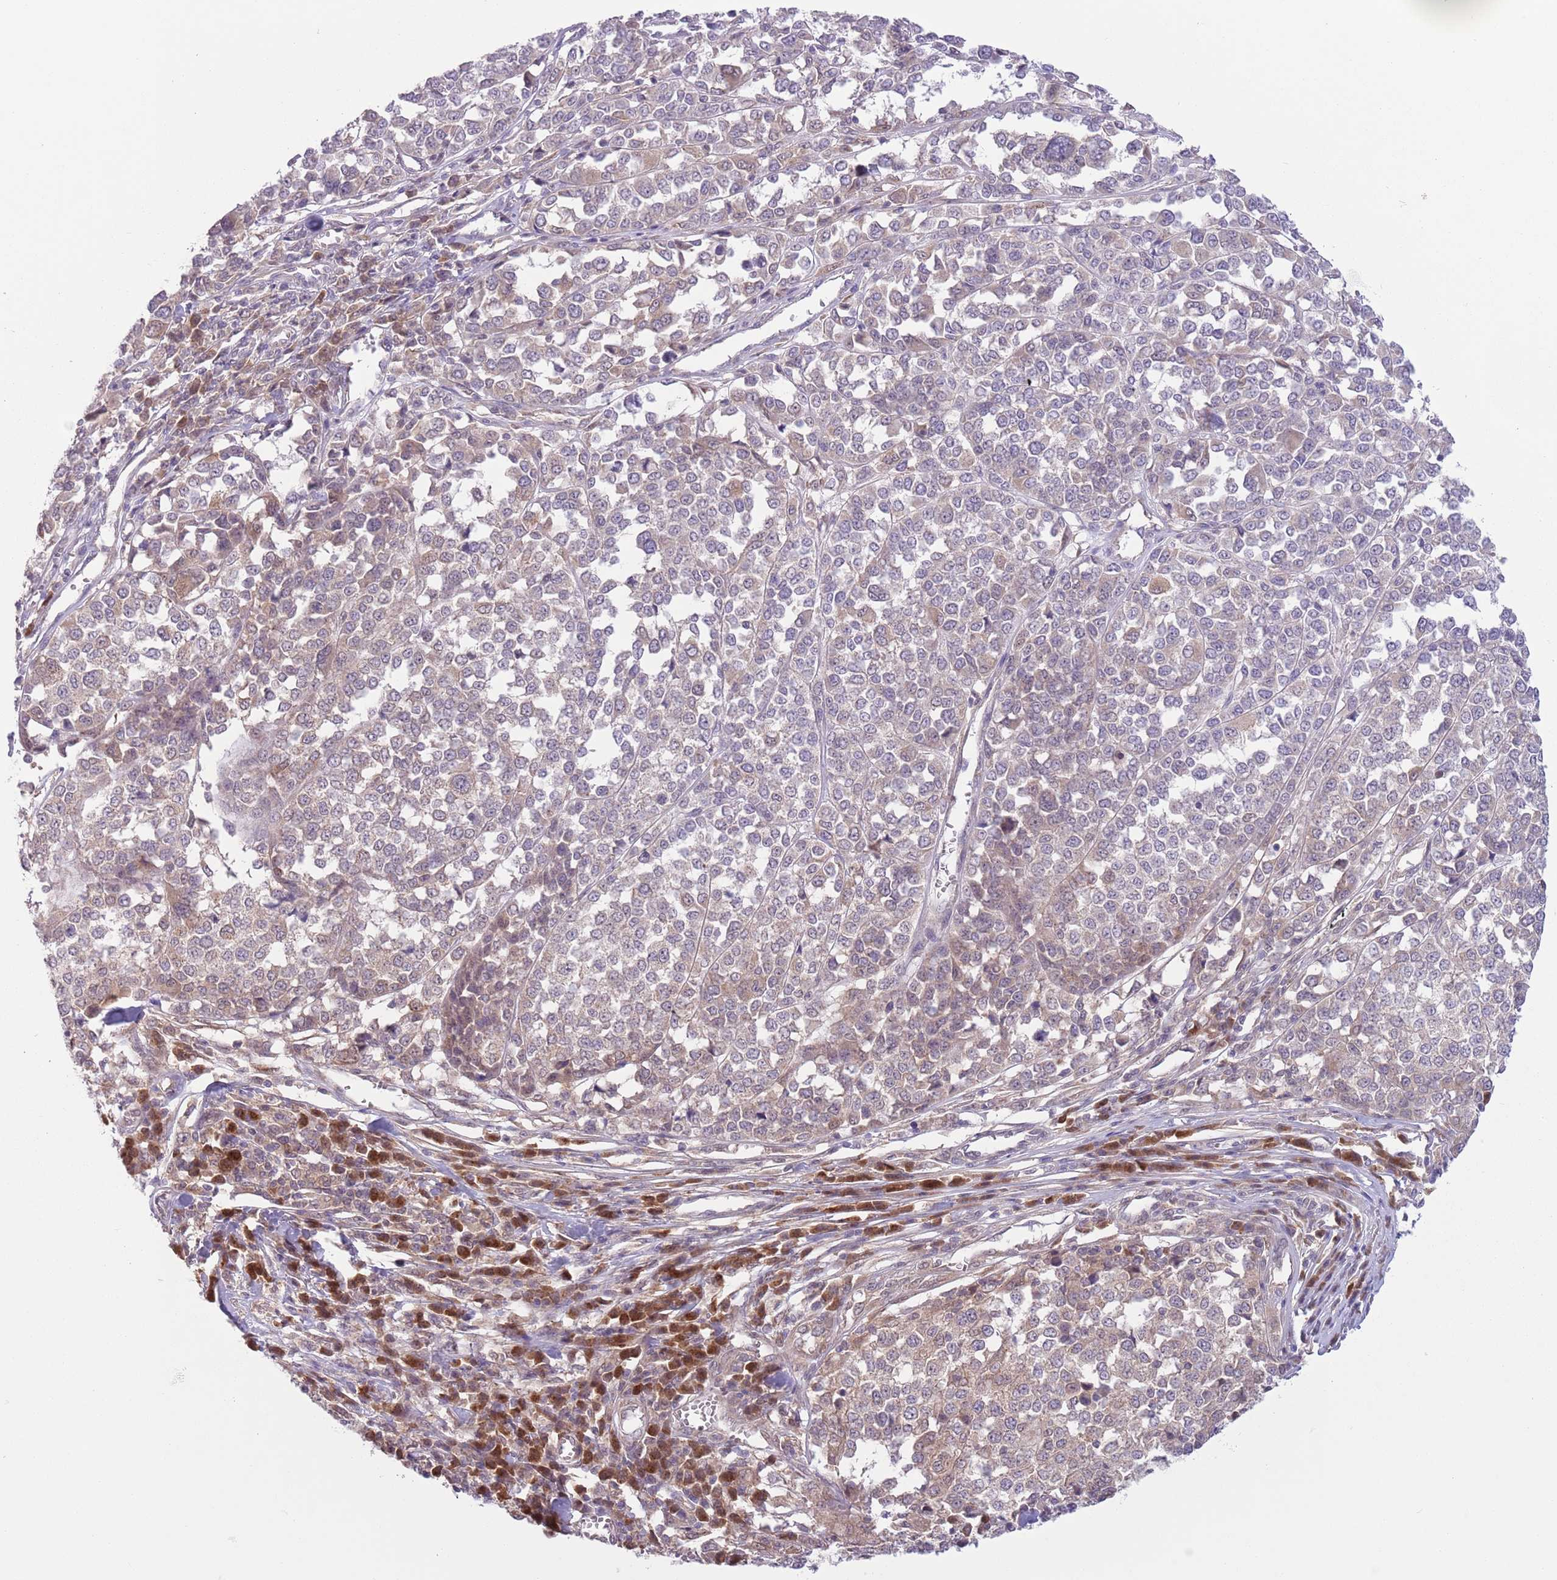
{"staining": {"intensity": "weak", "quantity": "<25%", "location": "cytoplasmic/membranous"}, "tissue": "melanoma", "cell_type": "Tumor cells", "image_type": "cancer", "snomed": [{"axis": "morphology", "description": "Malignant melanoma, Metastatic site"}, {"axis": "topography", "description": "Lymph node"}], "caption": "High power microscopy histopathology image of an immunohistochemistry histopathology image of malignant melanoma (metastatic site), revealing no significant expression in tumor cells.", "gene": "COPE", "patient": {"sex": "male", "age": 44}}